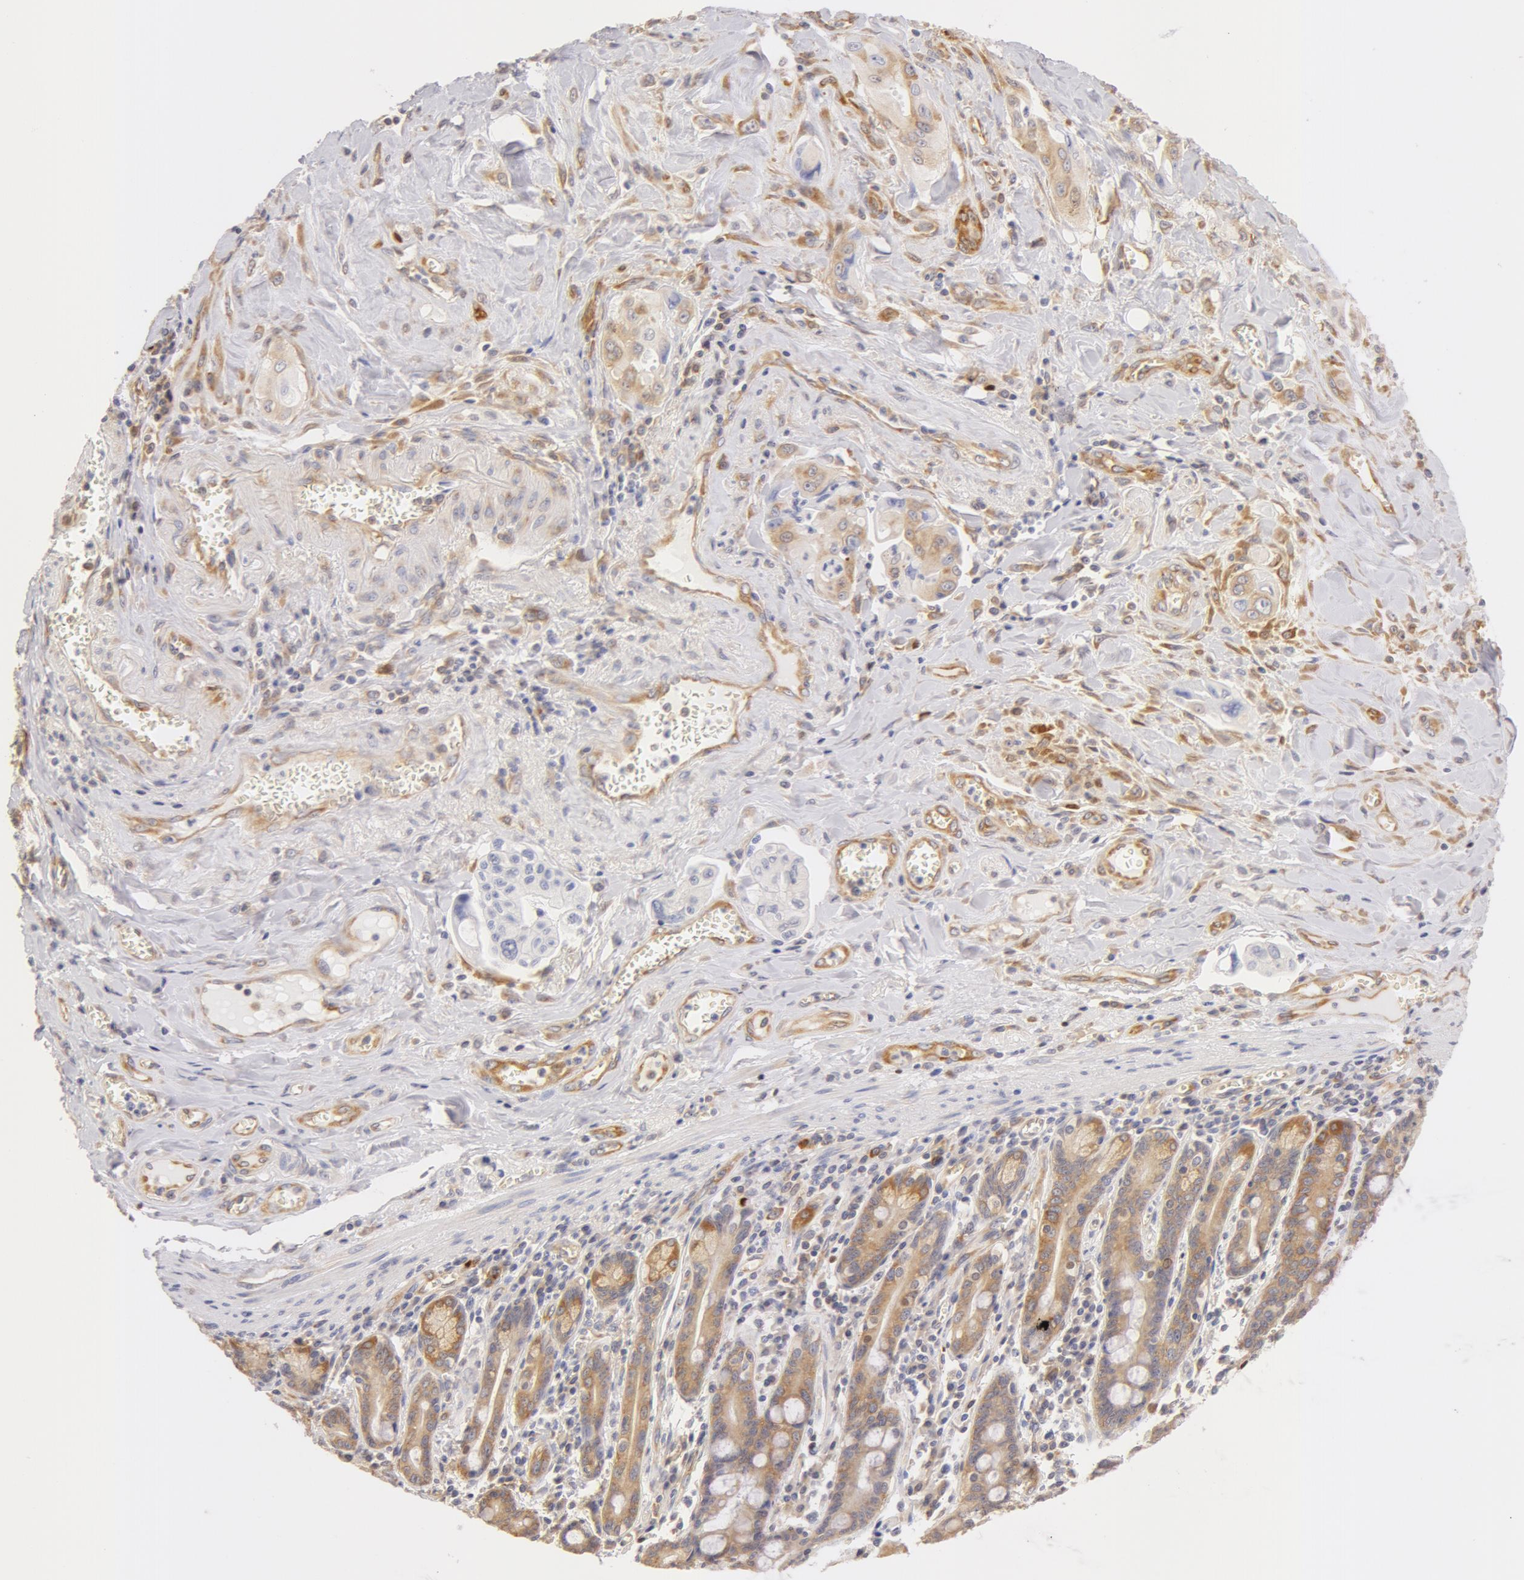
{"staining": {"intensity": "negative", "quantity": "none", "location": "none"}, "tissue": "pancreatic cancer", "cell_type": "Tumor cells", "image_type": "cancer", "snomed": [{"axis": "morphology", "description": "Adenocarcinoma, NOS"}, {"axis": "topography", "description": "Pancreas"}], "caption": "Immunohistochemical staining of human pancreatic cancer displays no significant expression in tumor cells.", "gene": "DDX3Y", "patient": {"sex": "male", "age": 77}}